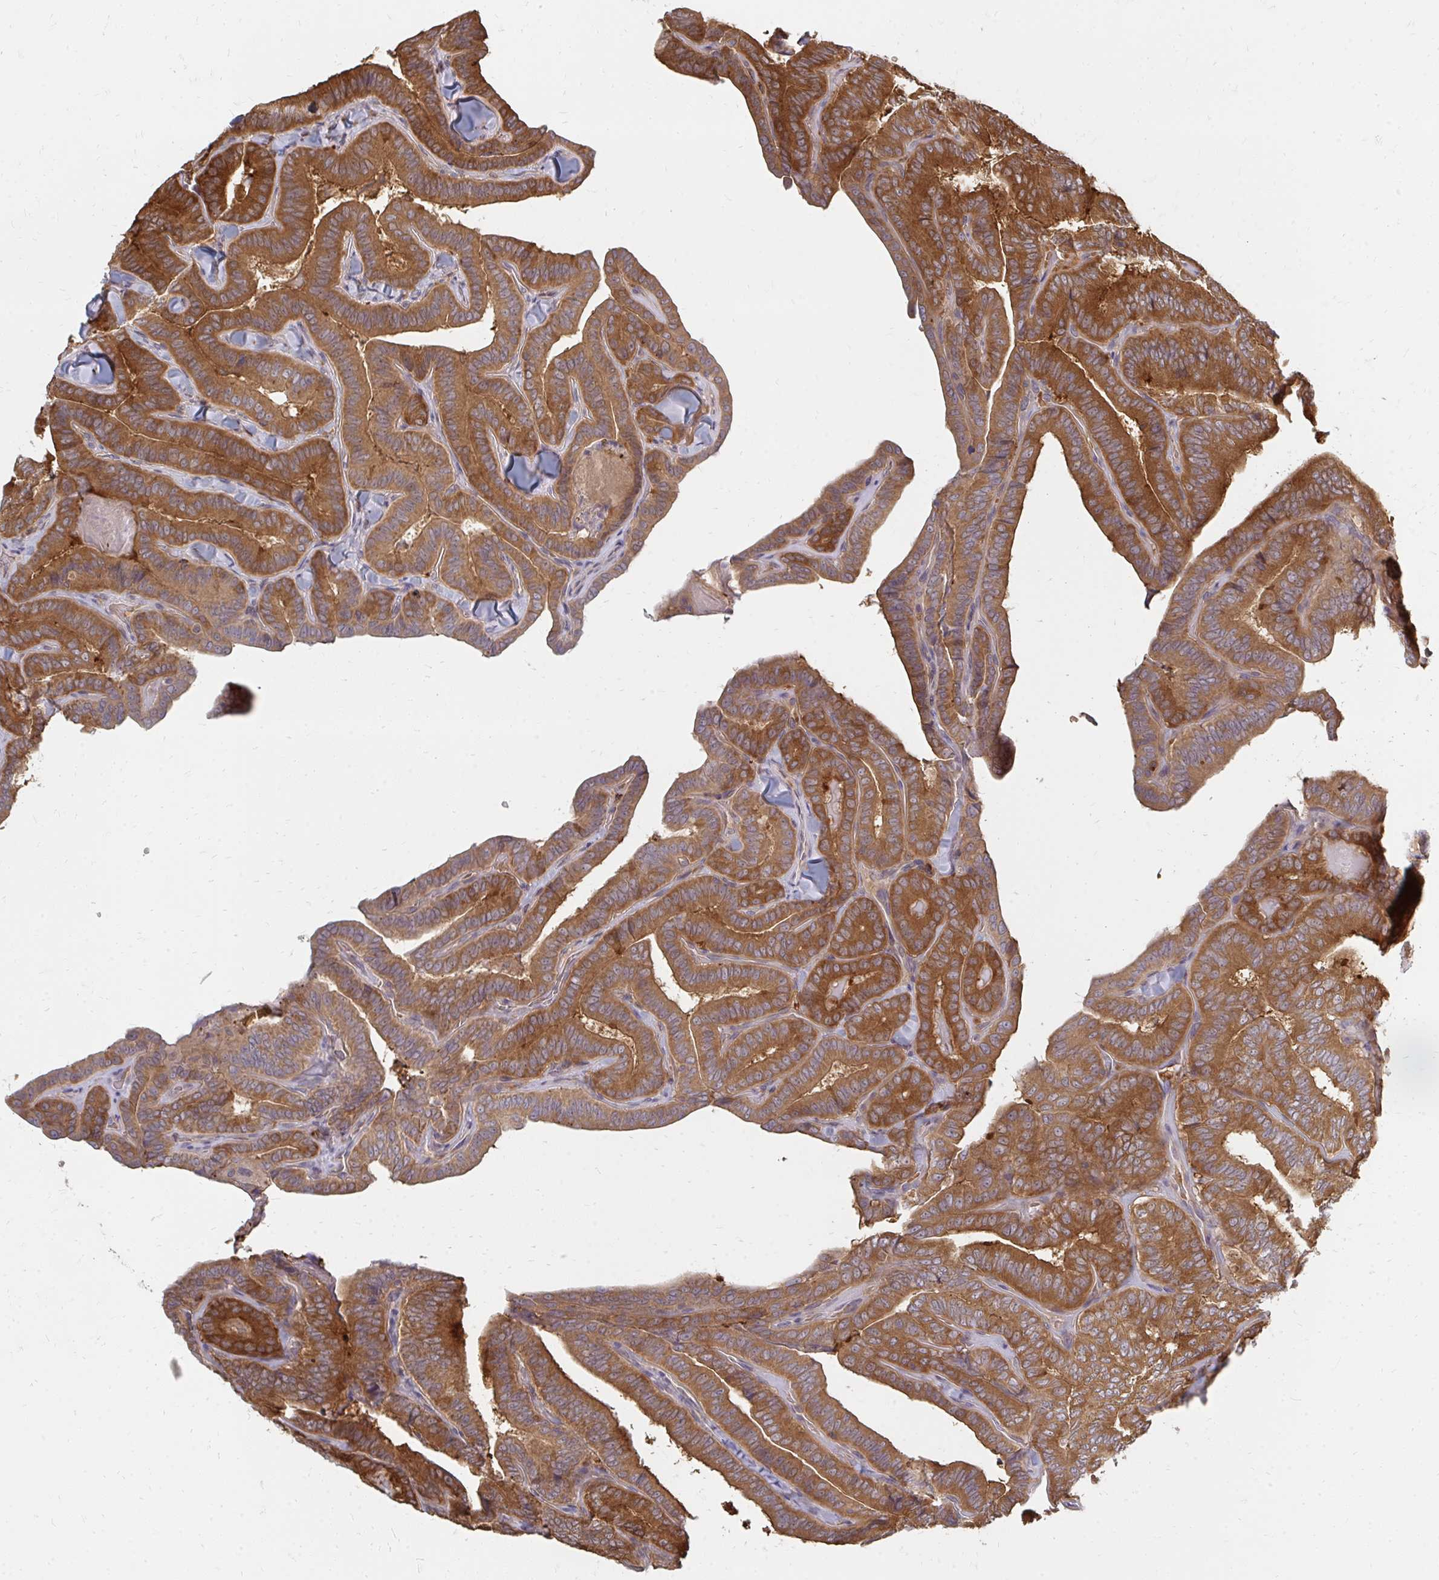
{"staining": {"intensity": "strong", "quantity": ">75%", "location": "cytoplasmic/membranous"}, "tissue": "thyroid cancer", "cell_type": "Tumor cells", "image_type": "cancer", "snomed": [{"axis": "morphology", "description": "Papillary adenocarcinoma, NOS"}, {"axis": "topography", "description": "Thyroid gland"}], "caption": "Brown immunohistochemical staining in thyroid cancer demonstrates strong cytoplasmic/membranous expression in about >75% of tumor cells. (DAB IHC, brown staining for protein, blue staining for nuclei).", "gene": "ZNF285", "patient": {"sex": "male", "age": 61}}